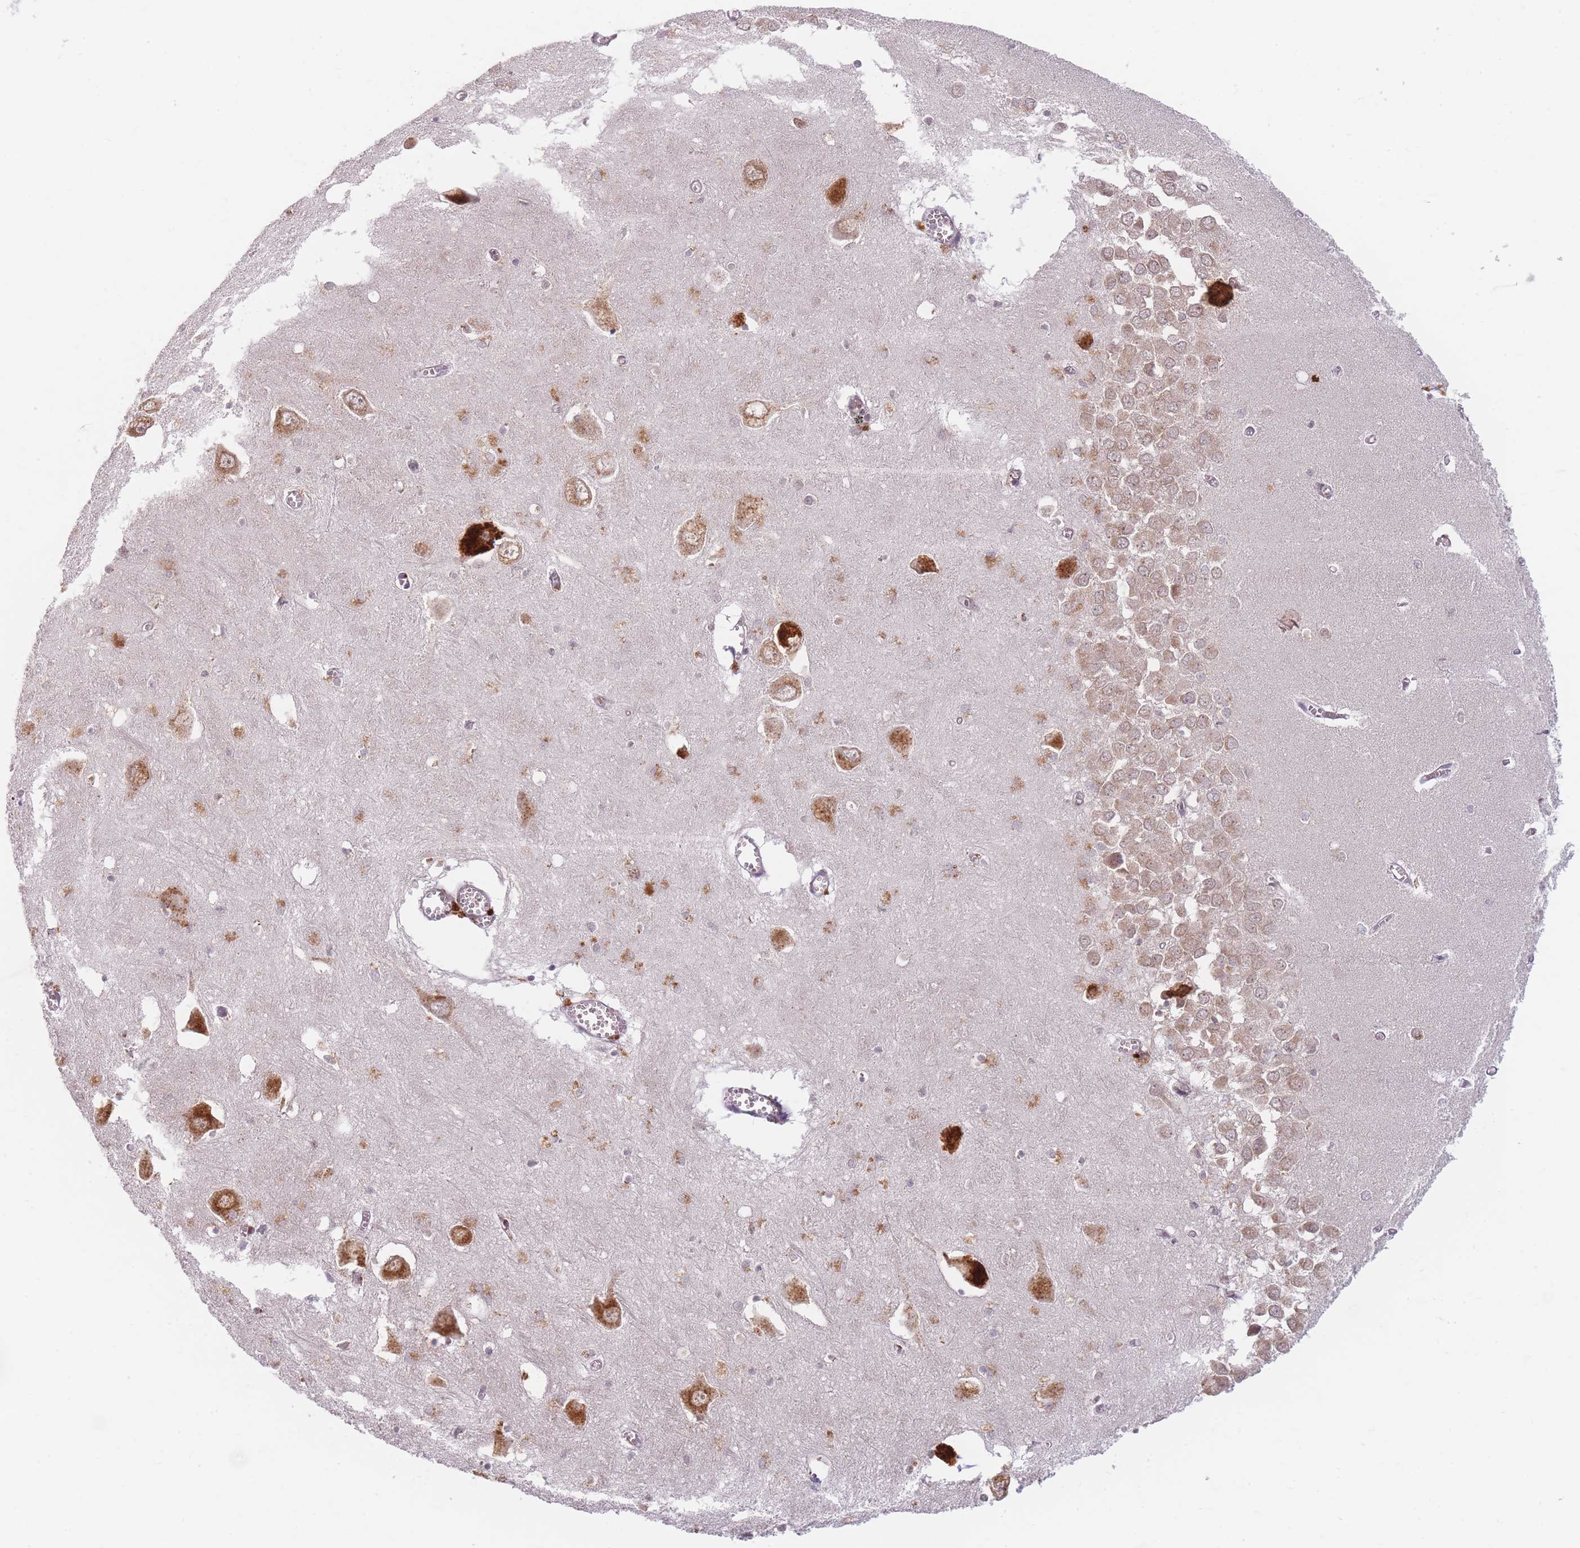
{"staining": {"intensity": "moderate", "quantity": "25%-75%", "location": "cytoplasmic/membranous"}, "tissue": "hippocampus", "cell_type": "Glial cells", "image_type": "normal", "snomed": [{"axis": "morphology", "description": "Normal tissue, NOS"}, {"axis": "topography", "description": "Hippocampus"}], "caption": "About 25%-75% of glial cells in benign hippocampus display moderate cytoplasmic/membranous protein staining as visualized by brown immunohistochemical staining.", "gene": "SPATA45", "patient": {"sex": "male", "age": 70}}